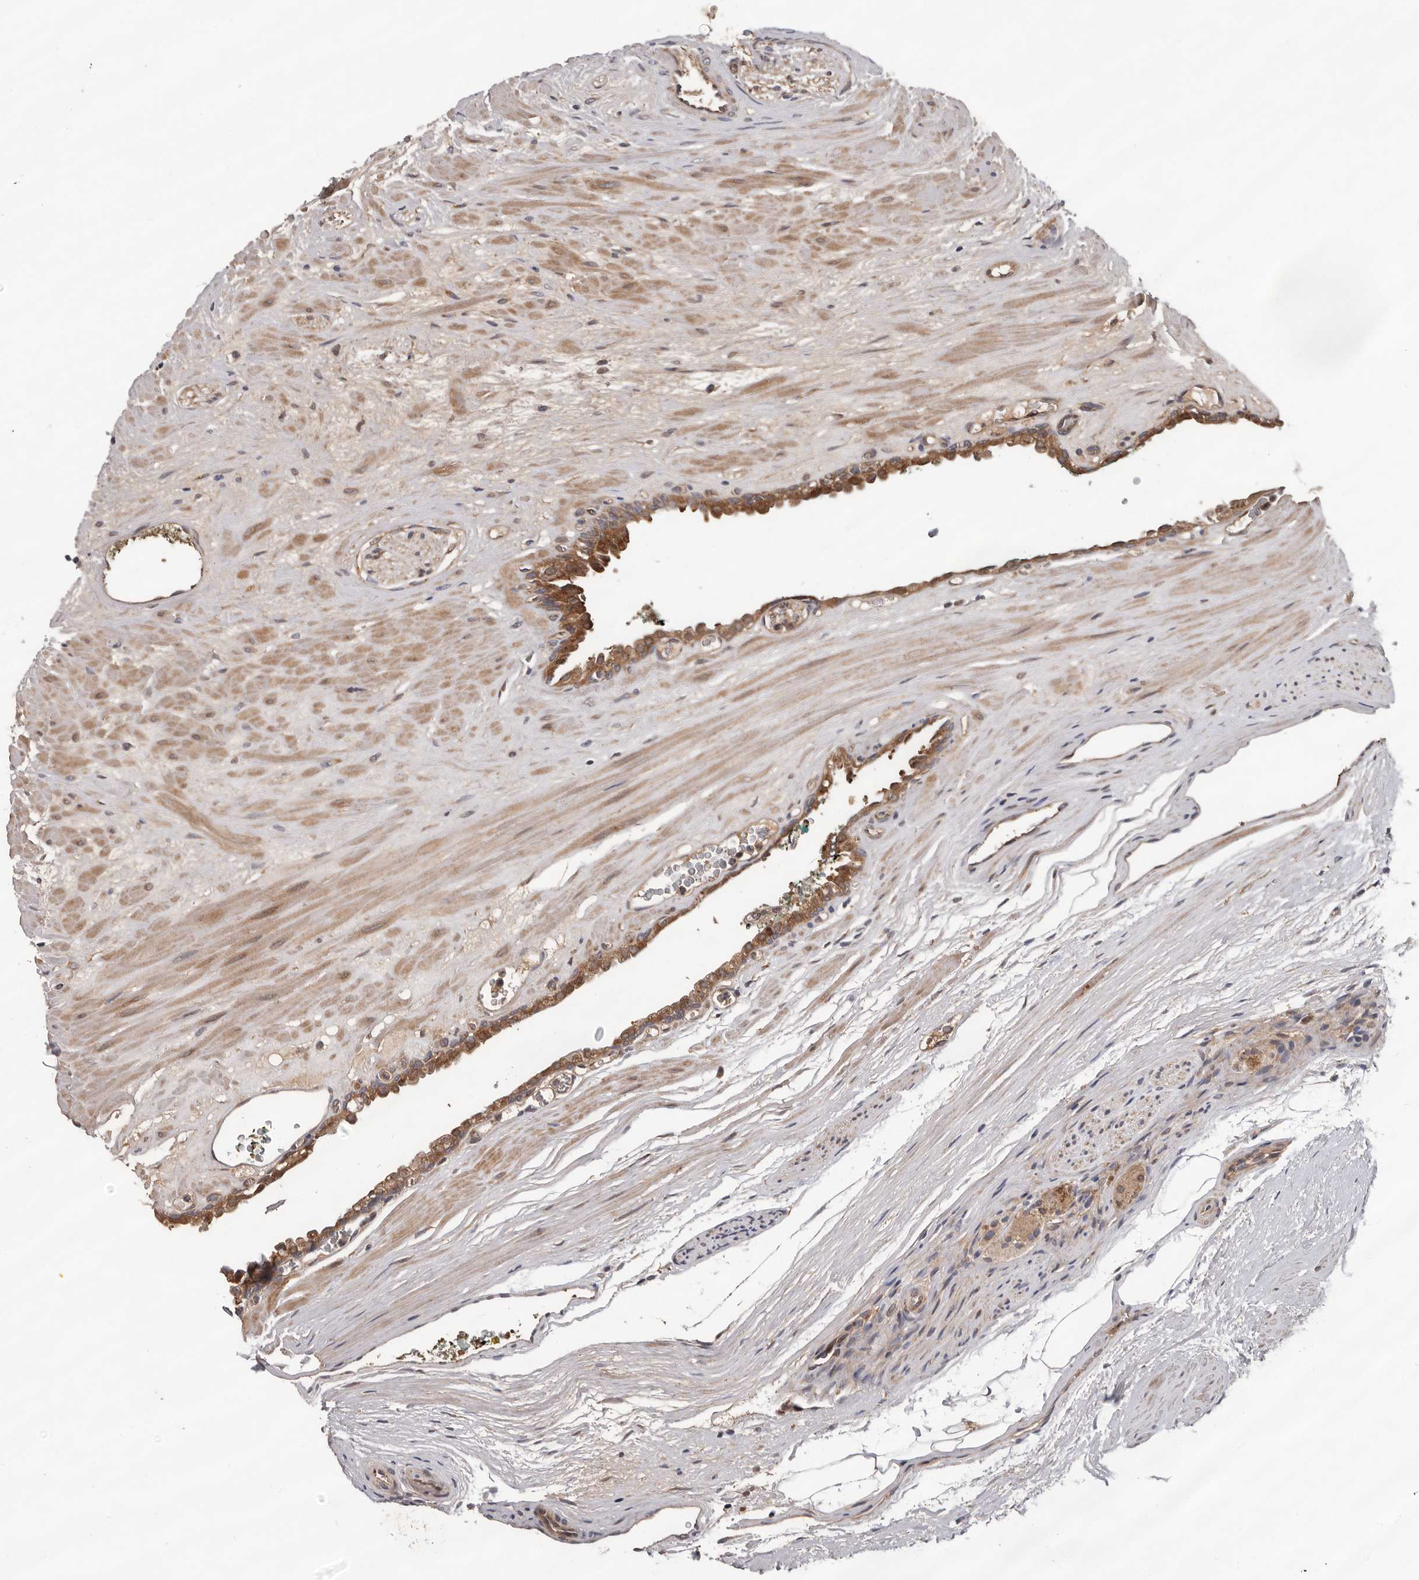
{"staining": {"intensity": "moderate", "quantity": ">75%", "location": "cytoplasmic/membranous"}, "tissue": "prostate cancer", "cell_type": "Tumor cells", "image_type": "cancer", "snomed": [{"axis": "morphology", "description": "Adenocarcinoma, Medium grade"}, {"axis": "topography", "description": "Prostate"}], "caption": "Medium-grade adenocarcinoma (prostate) stained for a protein (brown) reveals moderate cytoplasmic/membranous positive positivity in about >75% of tumor cells.", "gene": "PRKD1", "patient": {"sex": "male", "age": 53}}